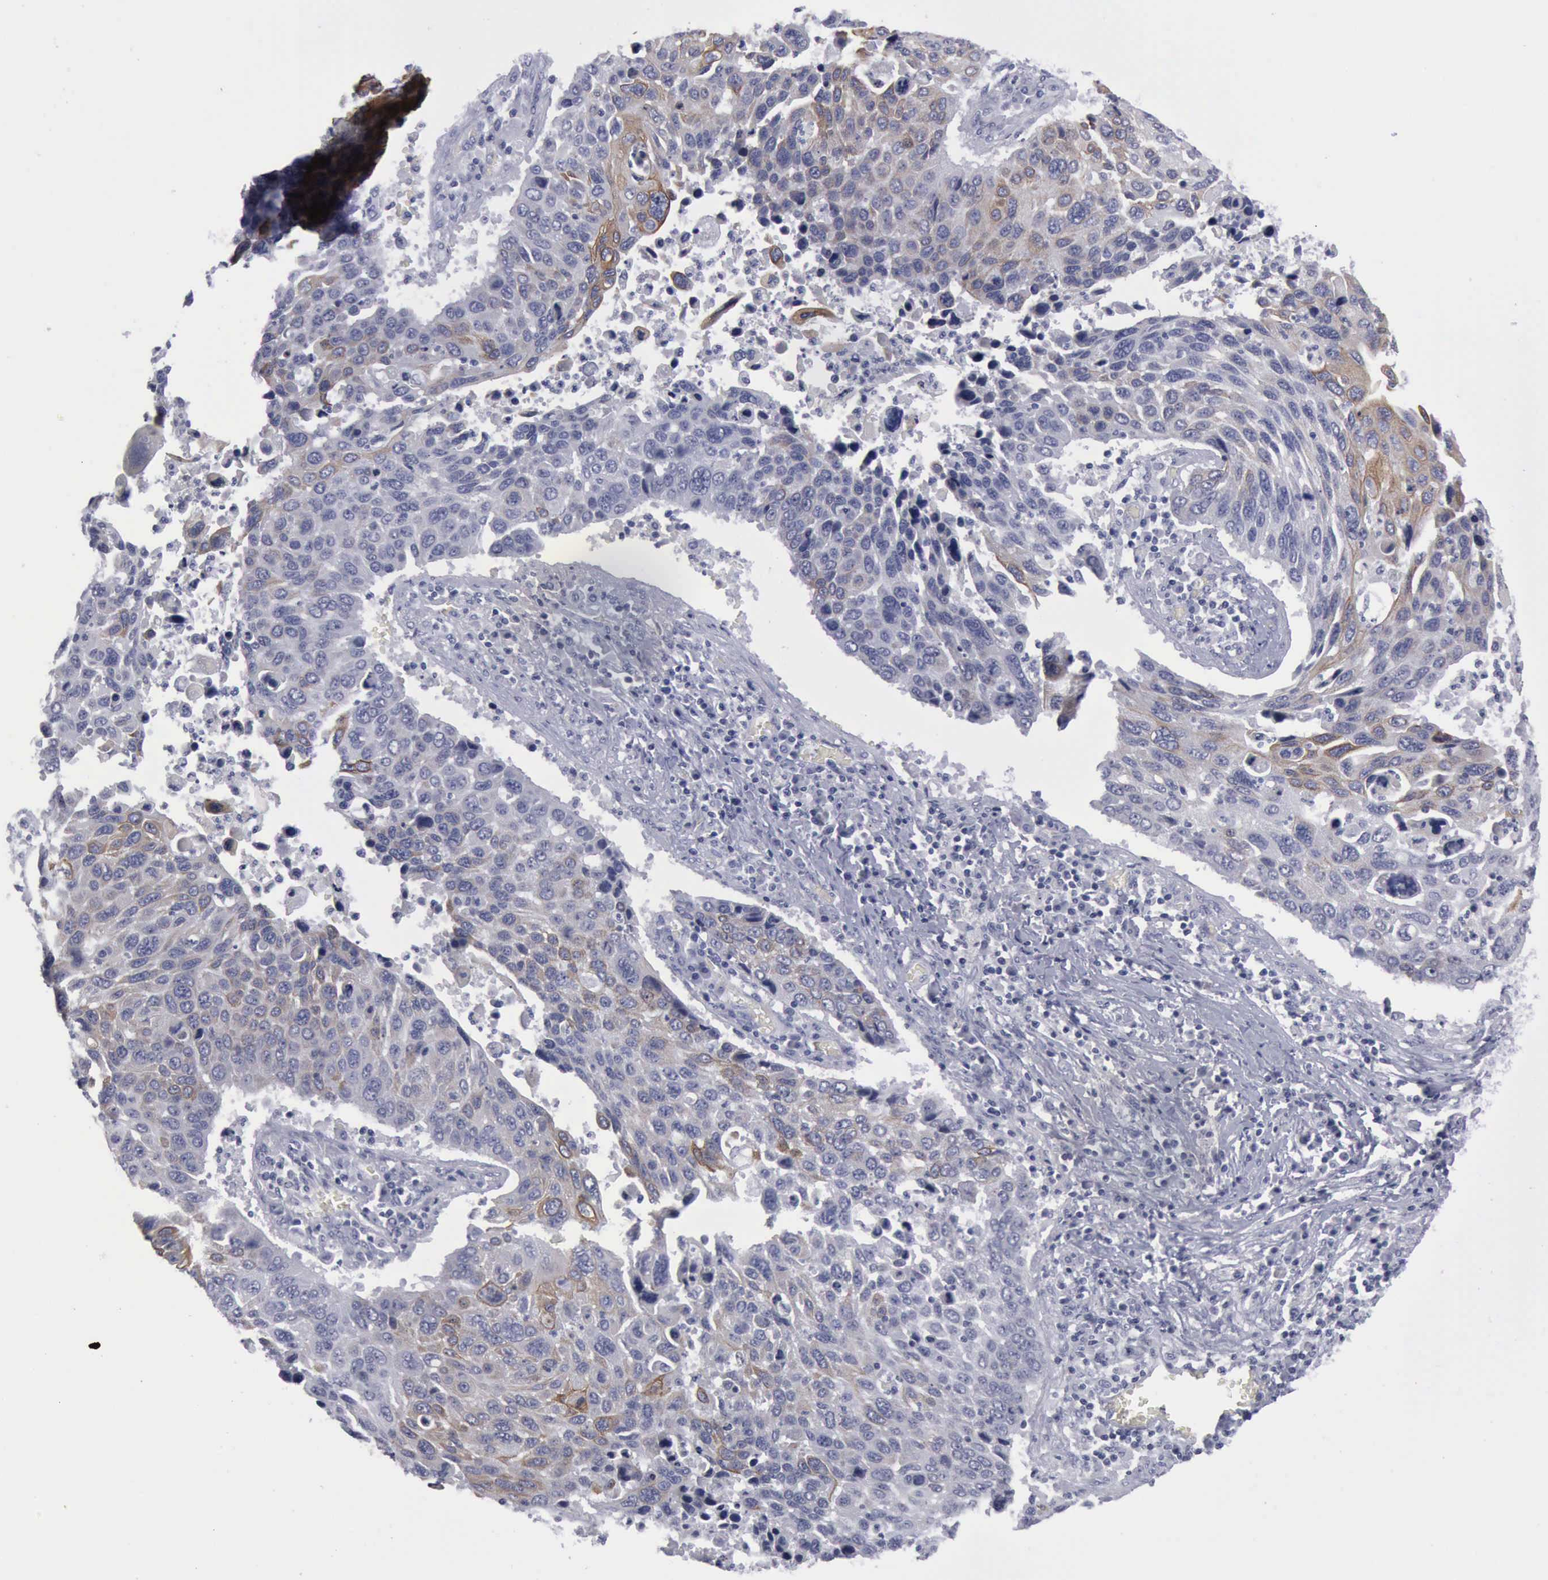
{"staining": {"intensity": "moderate", "quantity": "<25%", "location": "cytoplasmic/membranous"}, "tissue": "lung cancer", "cell_type": "Tumor cells", "image_type": "cancer", "snomed": [{"axis": "morphology", "description": "Squamous cell carcinoma, NOS"}, {"axis": "topography", "description": "Lymph node"}, {"axis": "topography", "description": "Lung"}], "caption": "Lung cancer stained with immunohistochemistry displays moderate cytoplasmic/membranous staining in approximately <25% of tumor cells. (Stains: DAB (3,3'-diaminobenzidine) in brown, nuclei in blue, Microscopy: brightfield microscopy at high magnification).", "gene": "KRT13", "patient": {"sex": "male", "age": 74}}